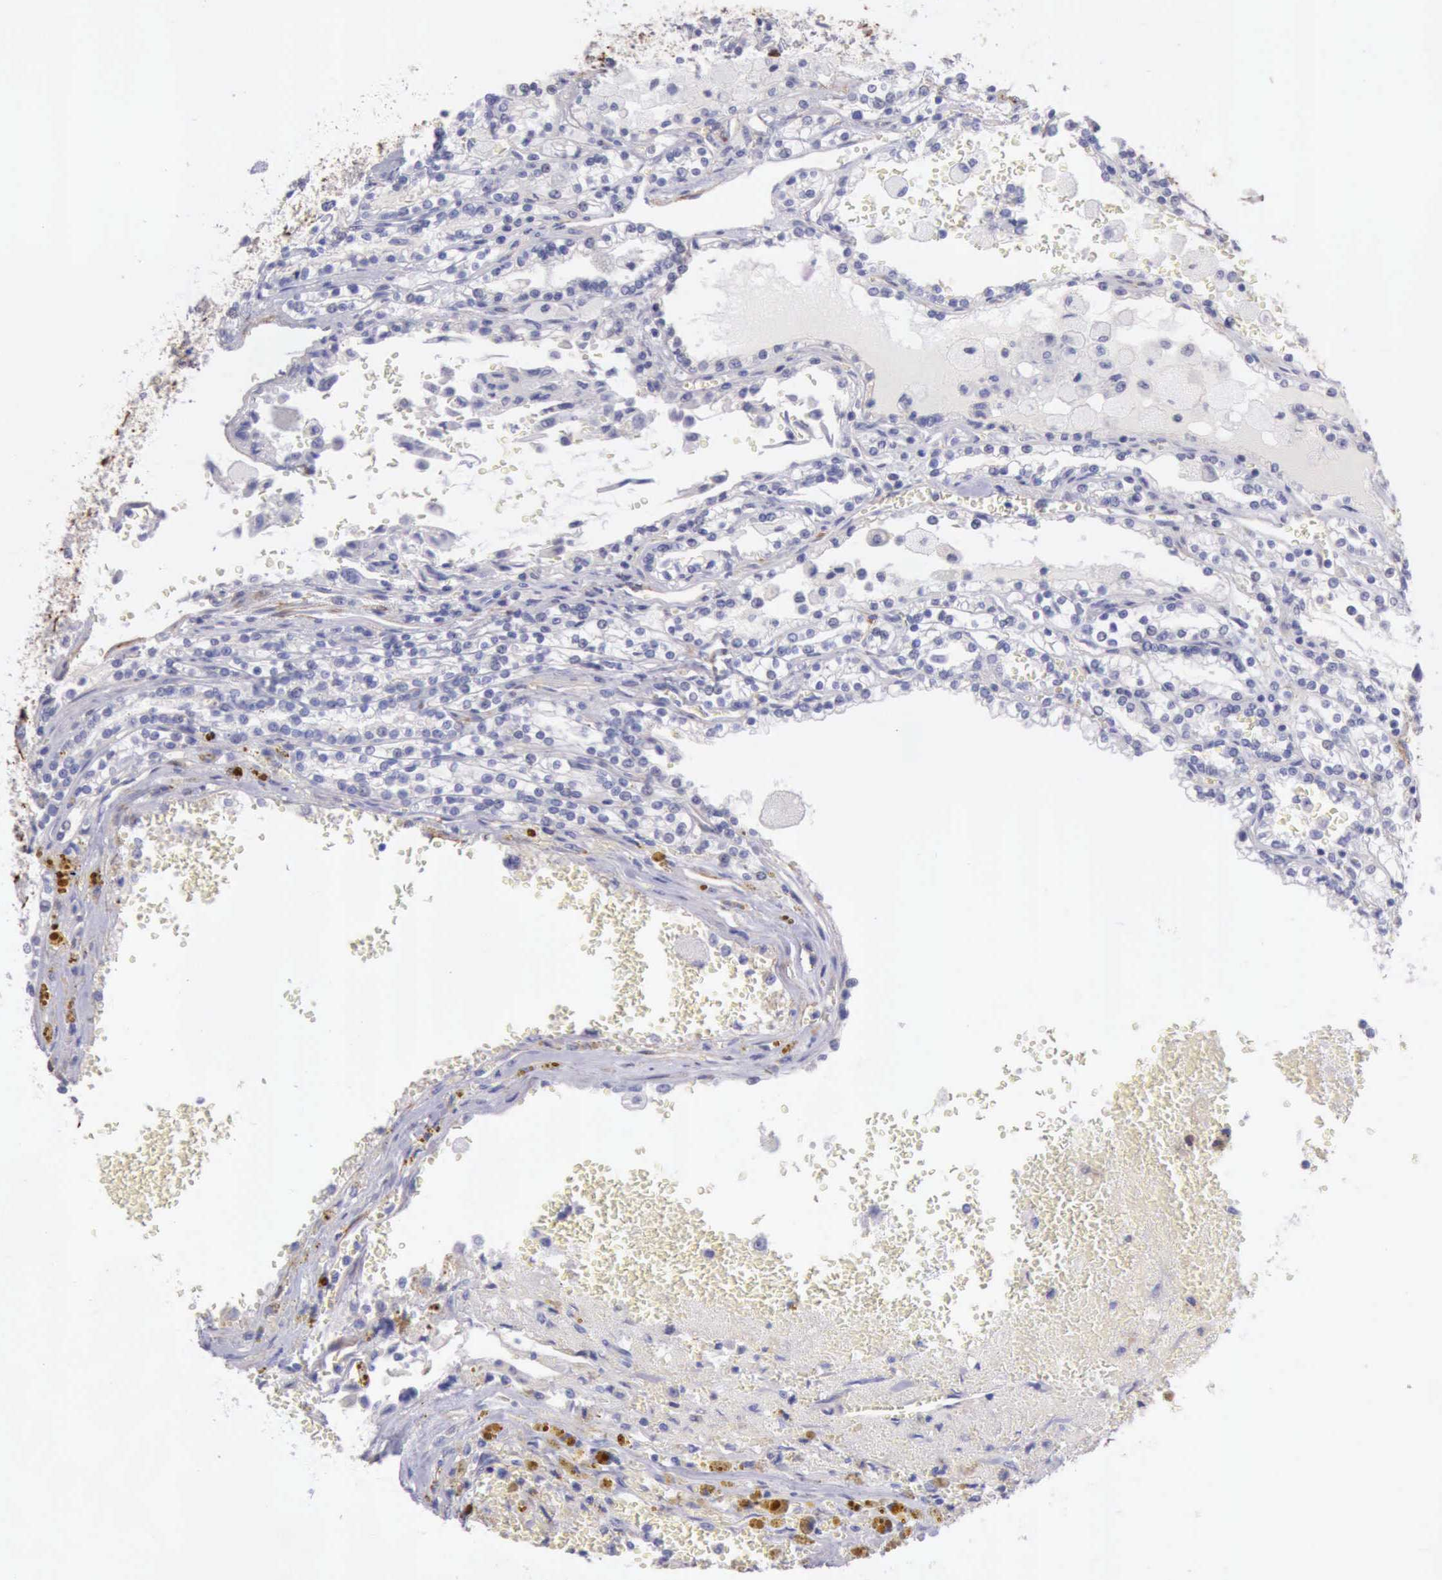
{"staining": {"intensity": "negative", "quantity": "none", "location": "none"}, "tissue": "renal cancer", "cell_type": "Tumor cells", "image_type": "cancer", "snomed": [{"axis": "morphology", "description": "Adenocarcinoma, NOS"}, {"axis": "topography", "description": "Kidney"}], "caption": "Tumor cells show no significant expression in renal adenocarcinoma.", "gene": "AOC3", "patient": {"sex": "female", "age": 56}}